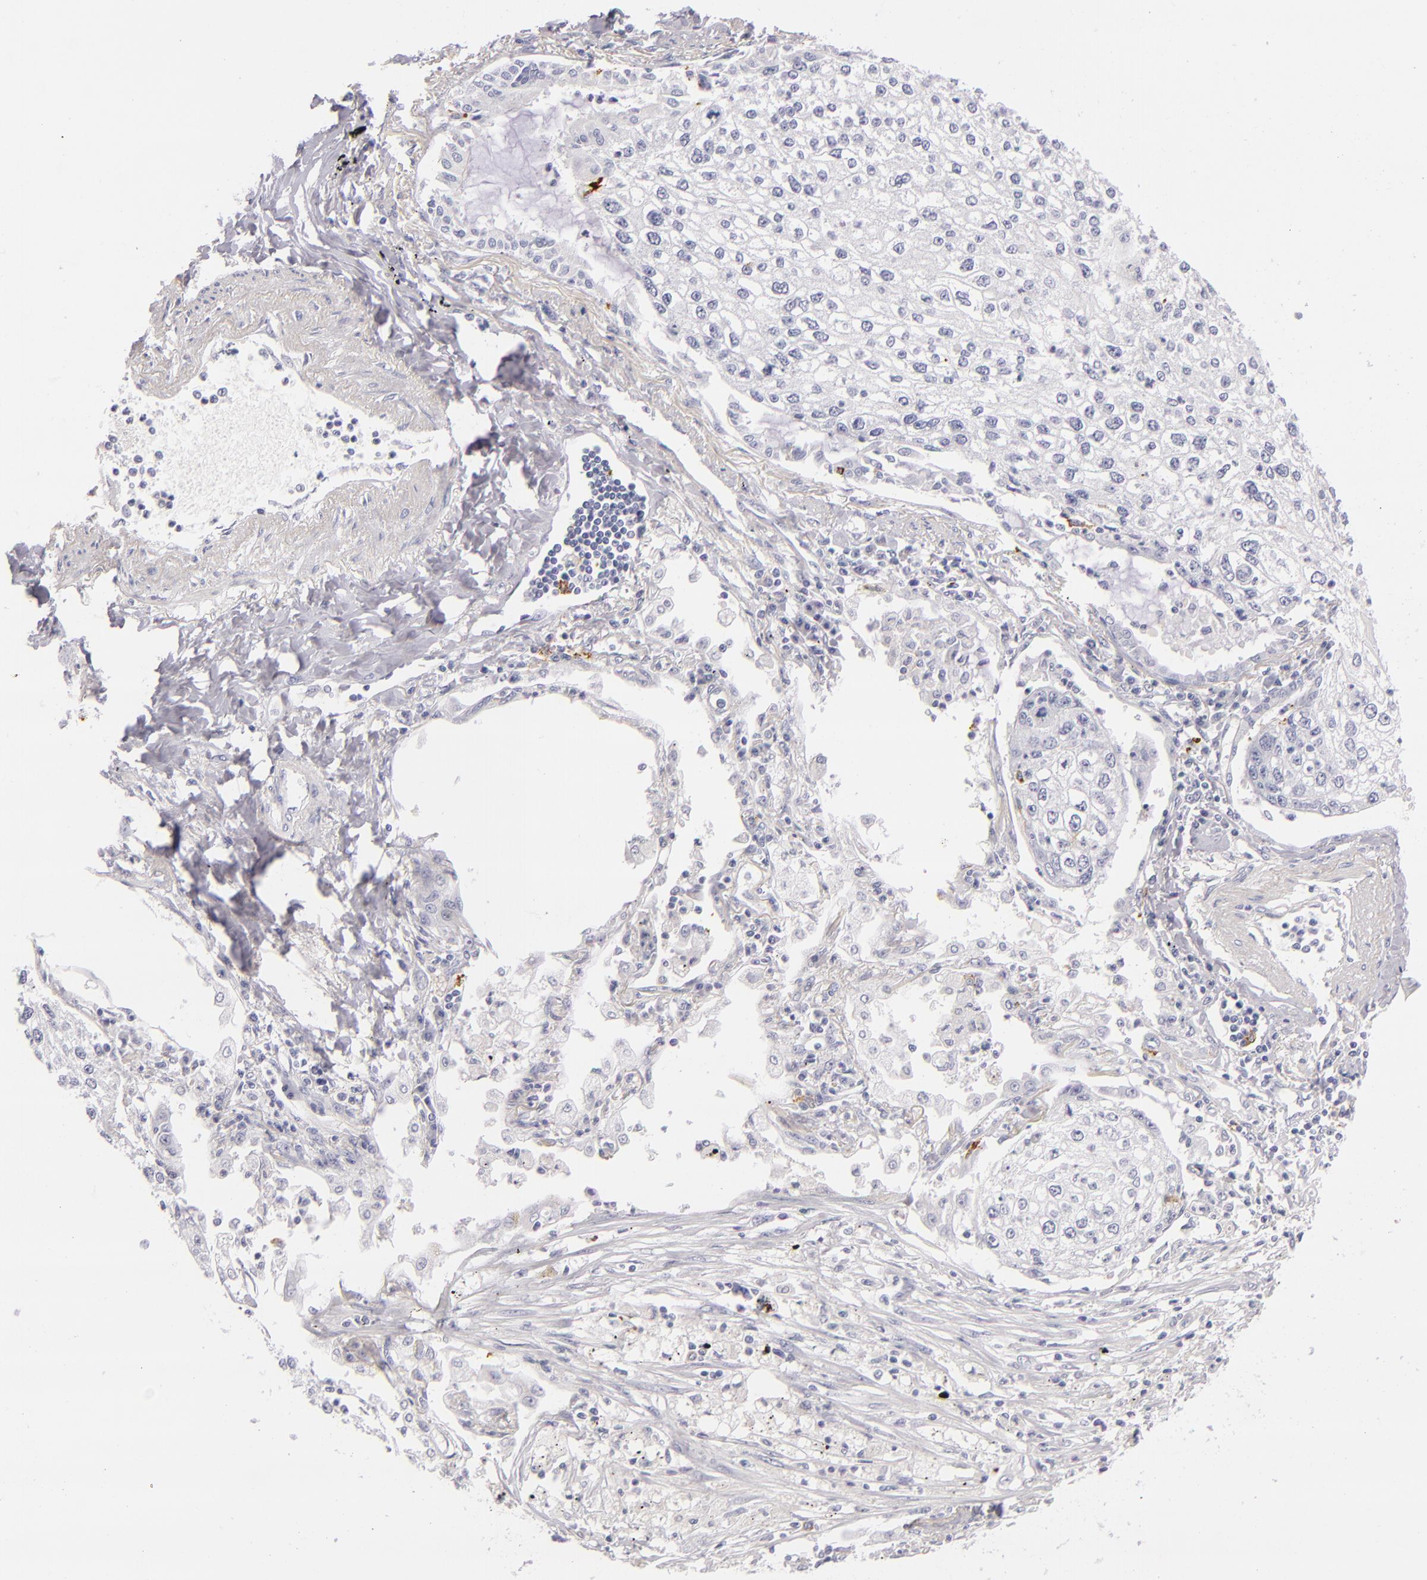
{"staining": {"intensity": "negative", "quantity": "none", "location": "none"}, "tissue": "lung cancer", "cell_type": "Tumor cells", "image_type": "cancer", "snomed": [{"axis": "morphology", "description": "Squamous cell carcinoma, NOS"}, {"axis": "topography", "description": "Lung"}], "caption": "Immunohistochemical staining of human lung cancer (squamous cell carcinoma) shows no significant positivity in tumor cells.", "gene": "CD207", "patient": {"sex": "male", "age": 75}}